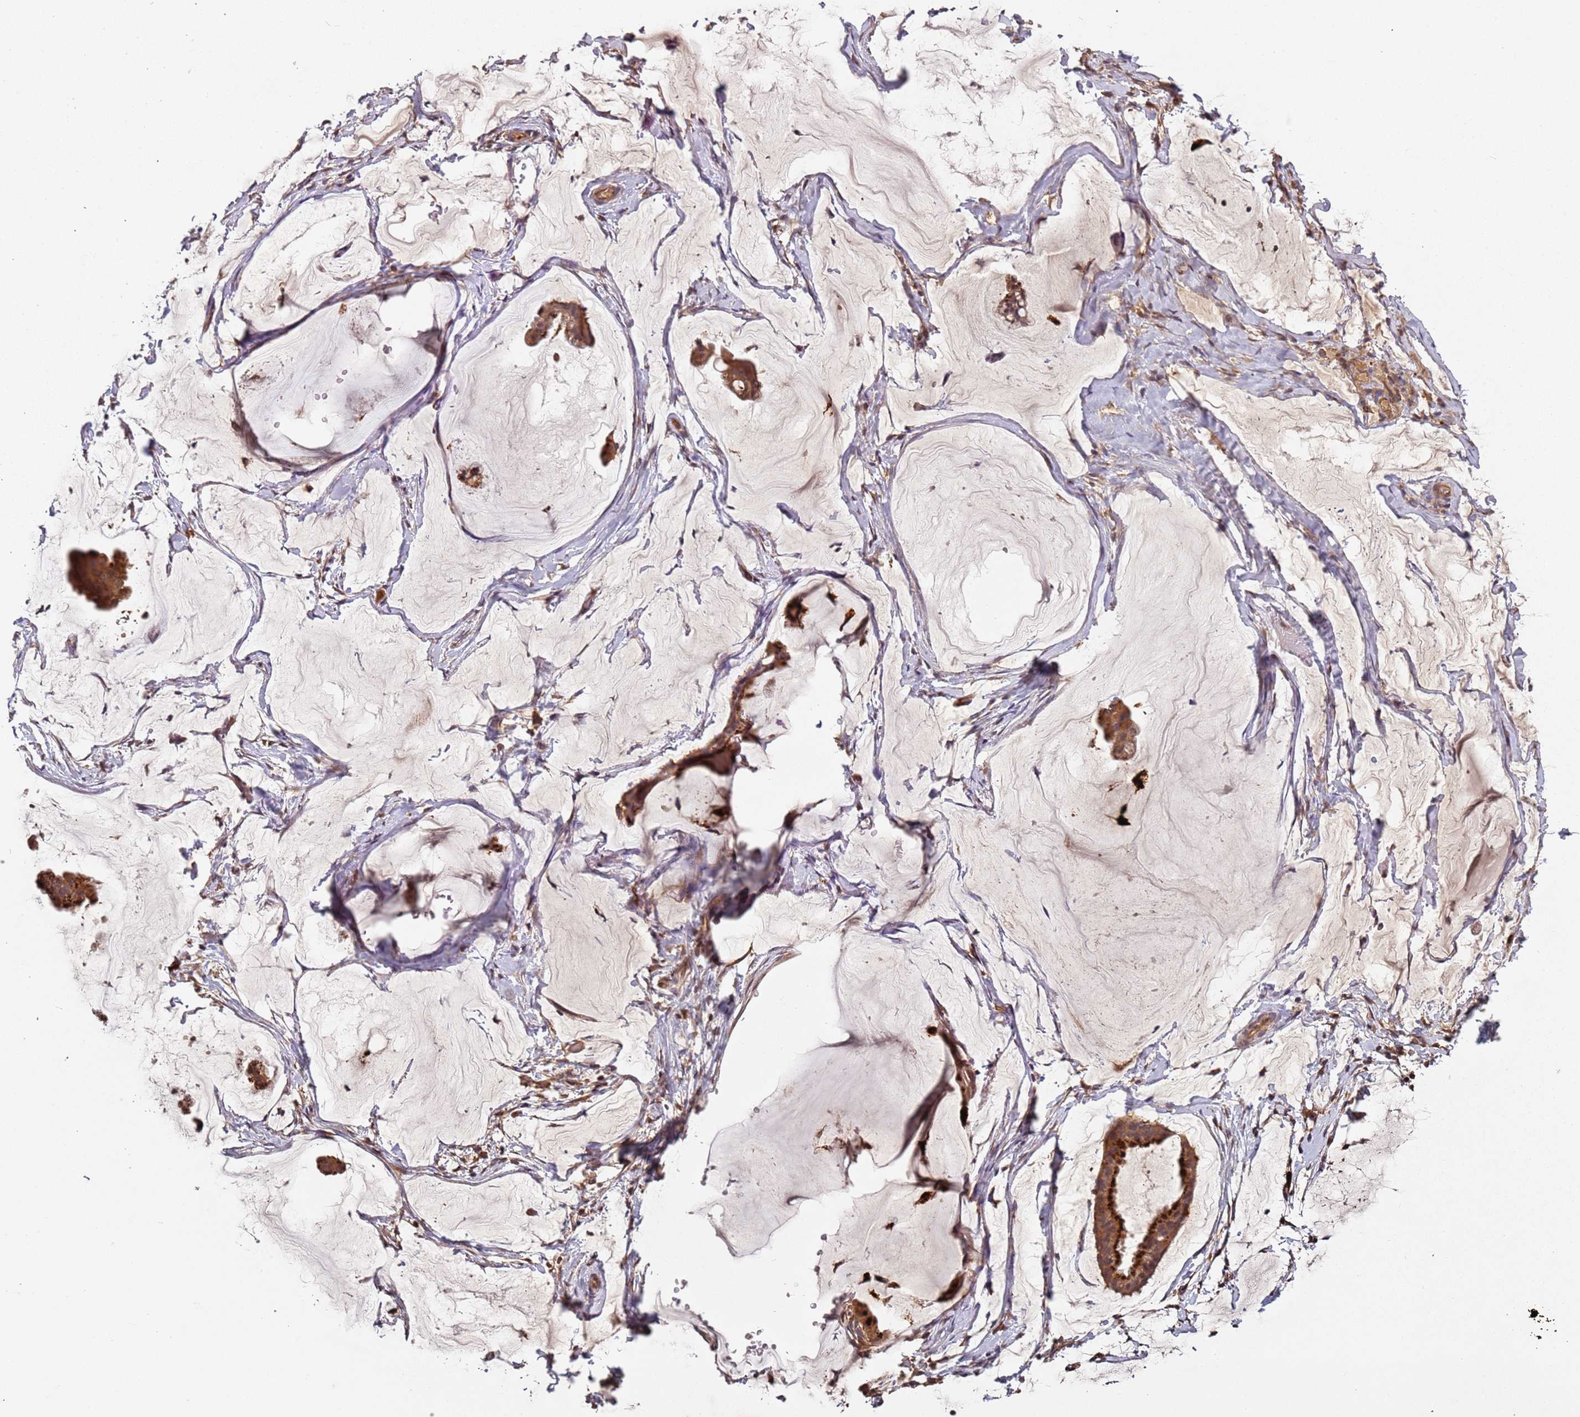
{"staining": {"intensity": "moderate", "quantity": ">75%", "location": "cytoplasmic/membranous"}, "tissue": "ovarian cancer", "cell_type": "Tumor cells", "image_type": "cancer", "snomed": [{"axis": "morphology", "description": "Cystadenocarcinoma, mucinous, NOS"}, {"axis": "topography", "description": "Ovary"}], "caption": "A high-resolution image shows immunohistochemistry staining of ovarian cancer, which reveals moderate cytoplasmic/membranous expression in about >75% of tumor cells.", "gene": "SCGB2B2", "patient": {"sex": "female", "age": 73}}